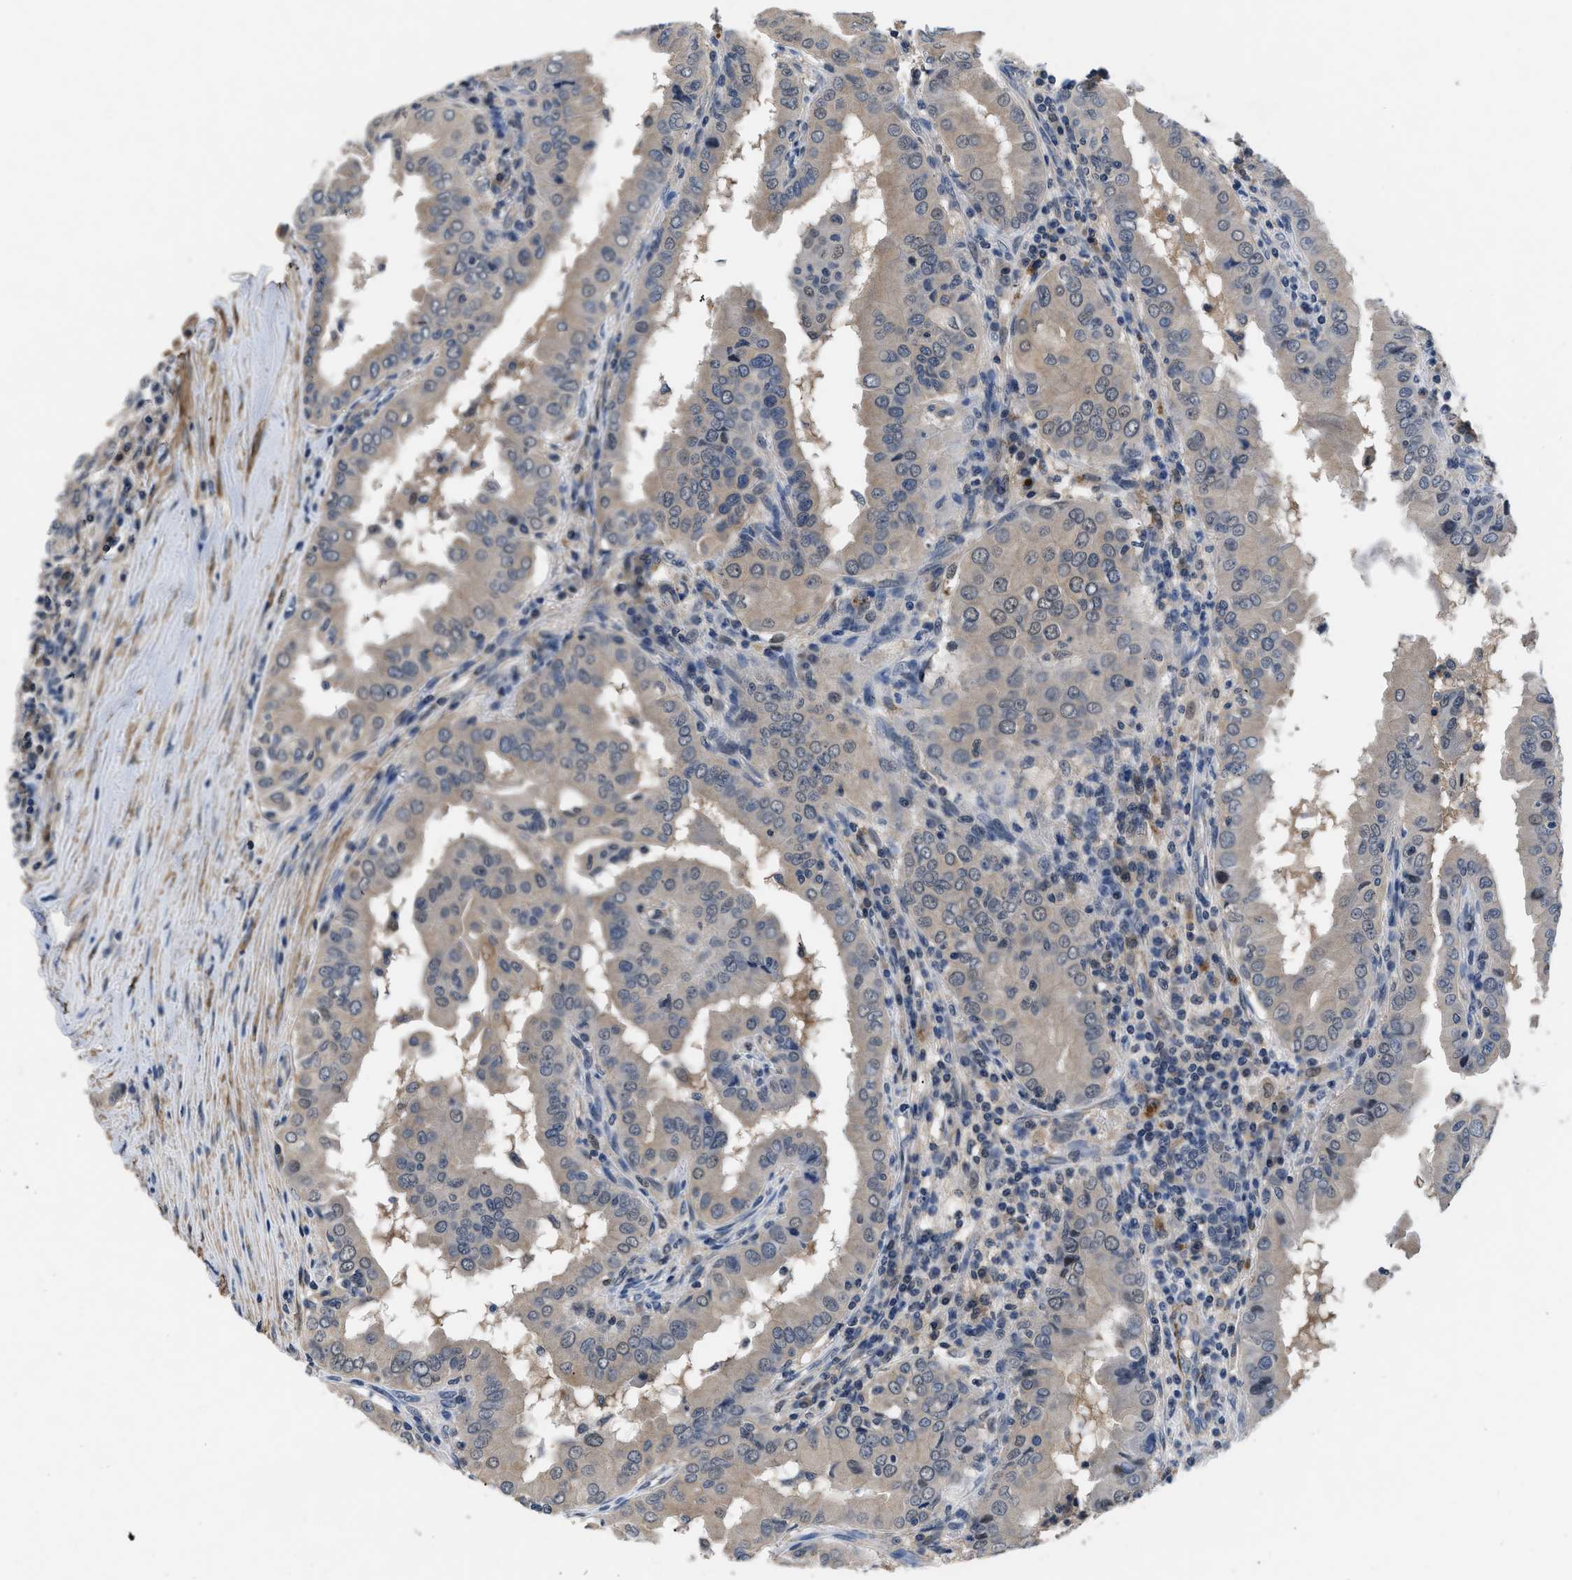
{"staining": {"intensity": "weak", "quantity": ">75%", "location": "cytoplasmic/membranous"}, "tissue": "thyroid cancer", "cell_type": "Tumor cells", "image_type": "cancer", "snomed": [{"axis": "morphology", "description": "Papillary adenocarcinoma, NOS"}, {"axis": "topography", "description": "Thyroid gland"}], "caption": "This micrograph shows IHC staining of thyroid cancer, with low weak cytoplasmic/membranous positivity in approximately >75% of tumor cells.", "gene": "LANCL2", "patient": {"sex": "male", "age": 33}}